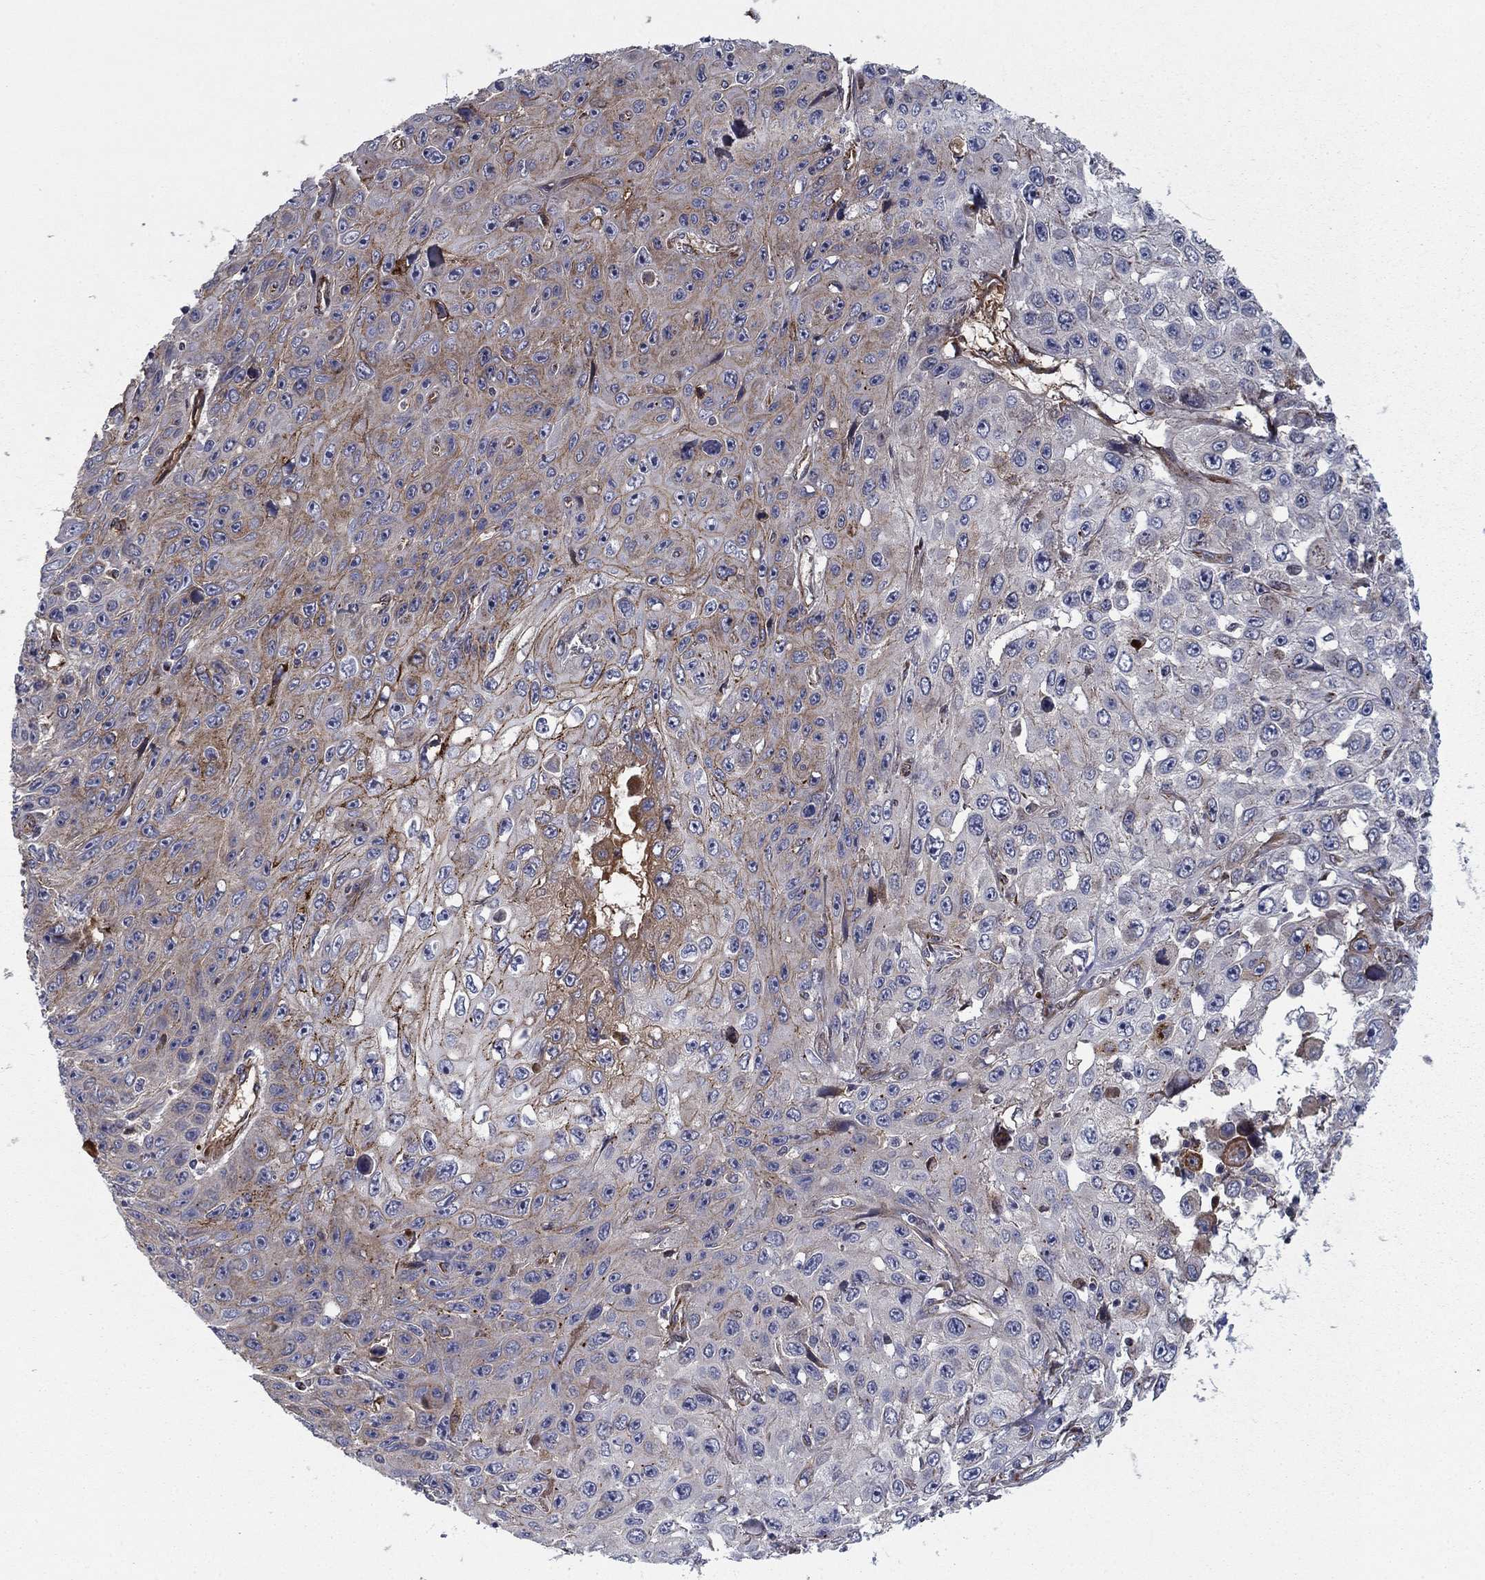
{"staining": {"intensity": "weak", "quantity": "<25%", "location": "cytoplasmic/membranous"}, "tissue": "skin cancer", "cell_type": "Tumor cells", "image_type": "cancer", "snomed": [{"axis": "morphology", "description": "Squamous cell carcinoma, NOS"}, {"axis": "topography", "description": "Skin"}], "caption": "High magnification brightfield microscopy of squamous cell carcinoma (skin) stained with DAB (brown) and counterstained with hematoxylin (blue): tumor cells show no significant staining.", "gene": "CLSTN1", "patient": {"sex": "male", "age": 82}}